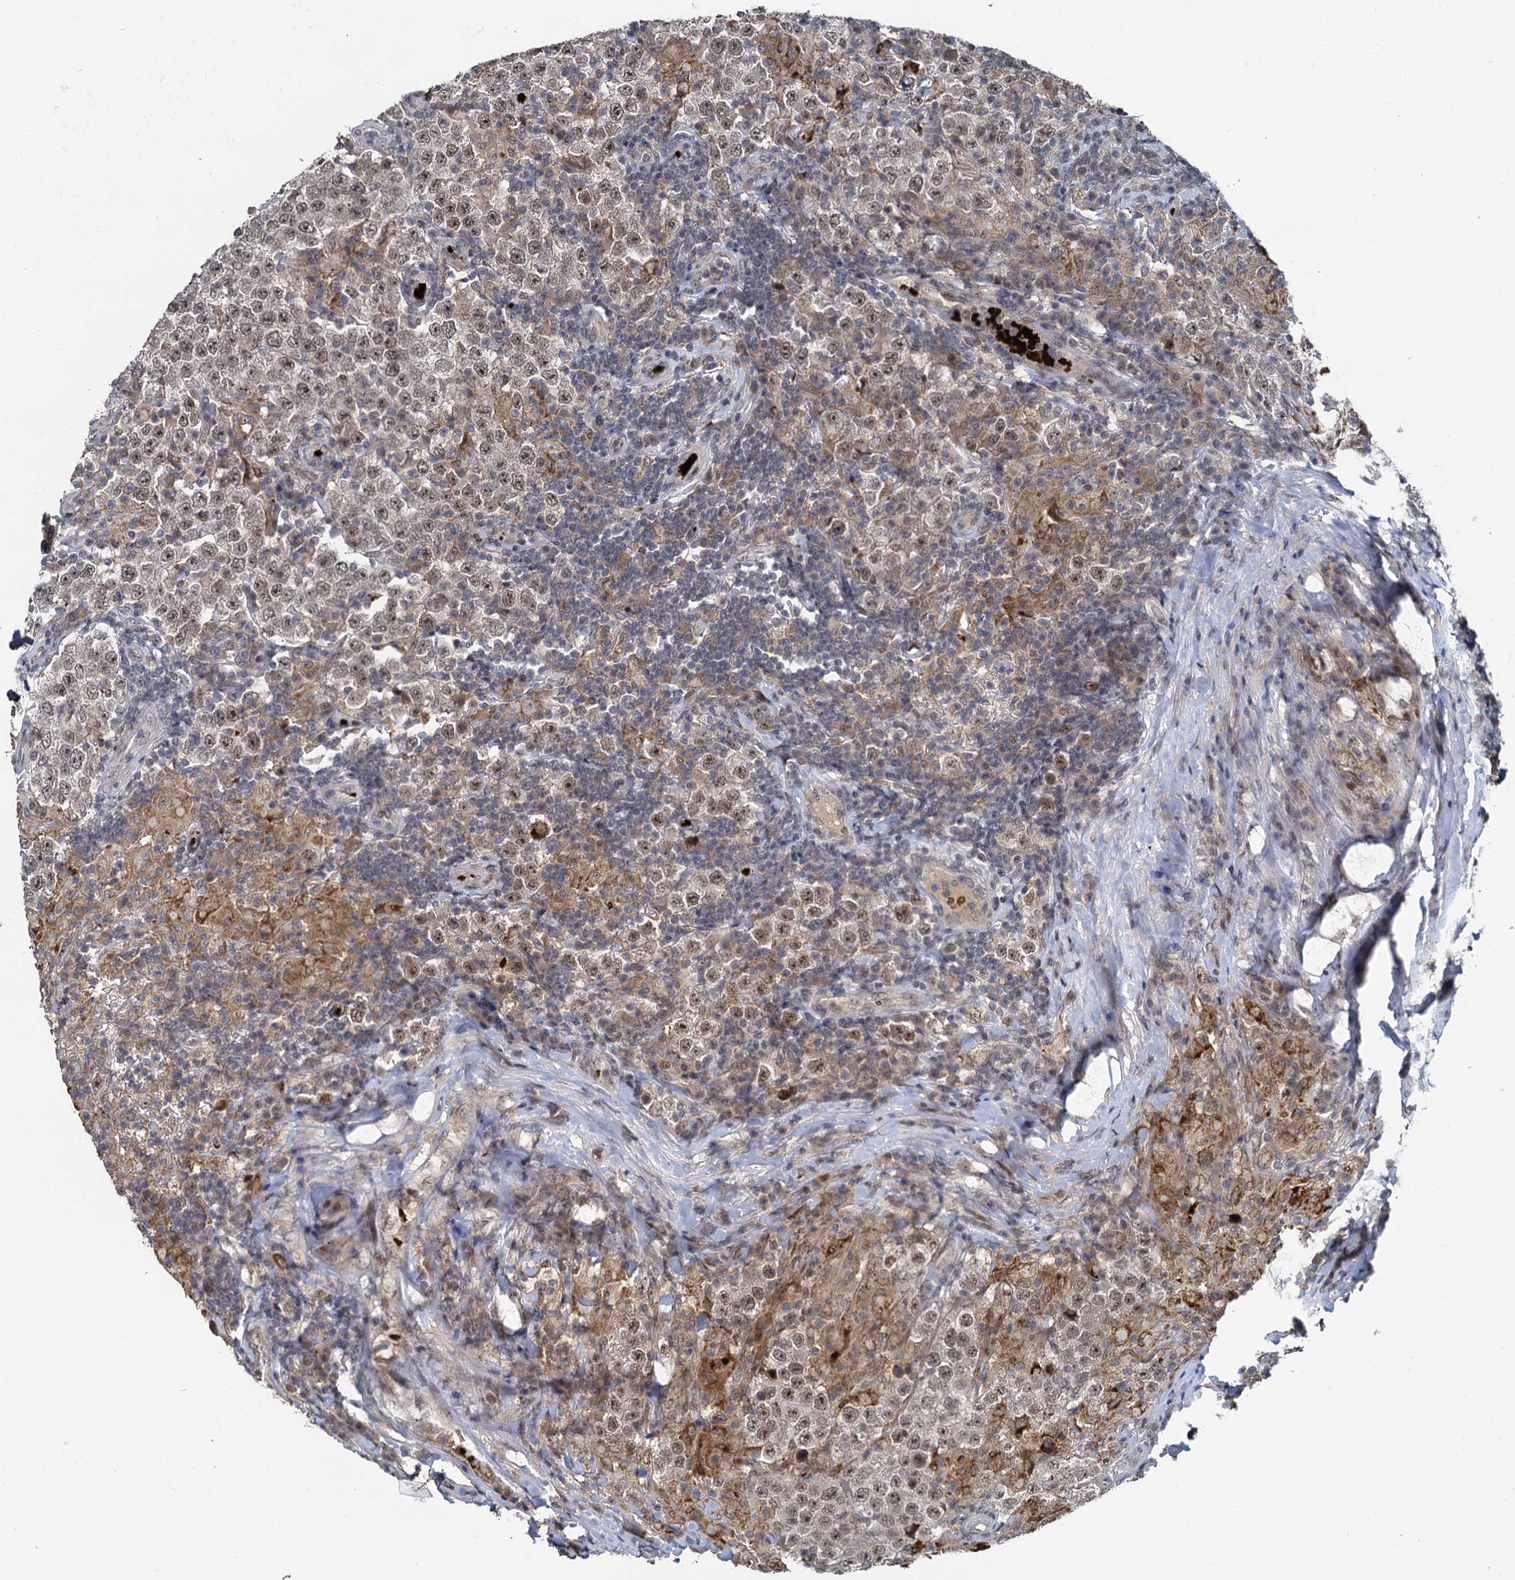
{"staining": {"intensity": "moderate", "quantity": ">75%", "location": "nuclear"}, "tissue": "testis cancer", "cell_type": "Tumor cells", "image_type": "cancer", "snomed": [{"axis": "morphology", "description": "Normal tissue, NOS"}, {"axis": "morphology", "description": "Urothelial carcinoma, High grade"}, {"axis": "morphology", "description": "Seminoma, NOS"}, {"axis": "morphology", "description": "Carcinoma, Embryonal, NOS"}, {"axis": "topography", "description": "Urinary bladder"}, {"axis": "topography", "description": "Testis"}], "caption": "Tumor cells demonstrate medium levels of moderate nuclear expression in about >75% of cells in testis cancer.", "gene": "FANCI", "patient": {"sex": "male", "age": 41}}